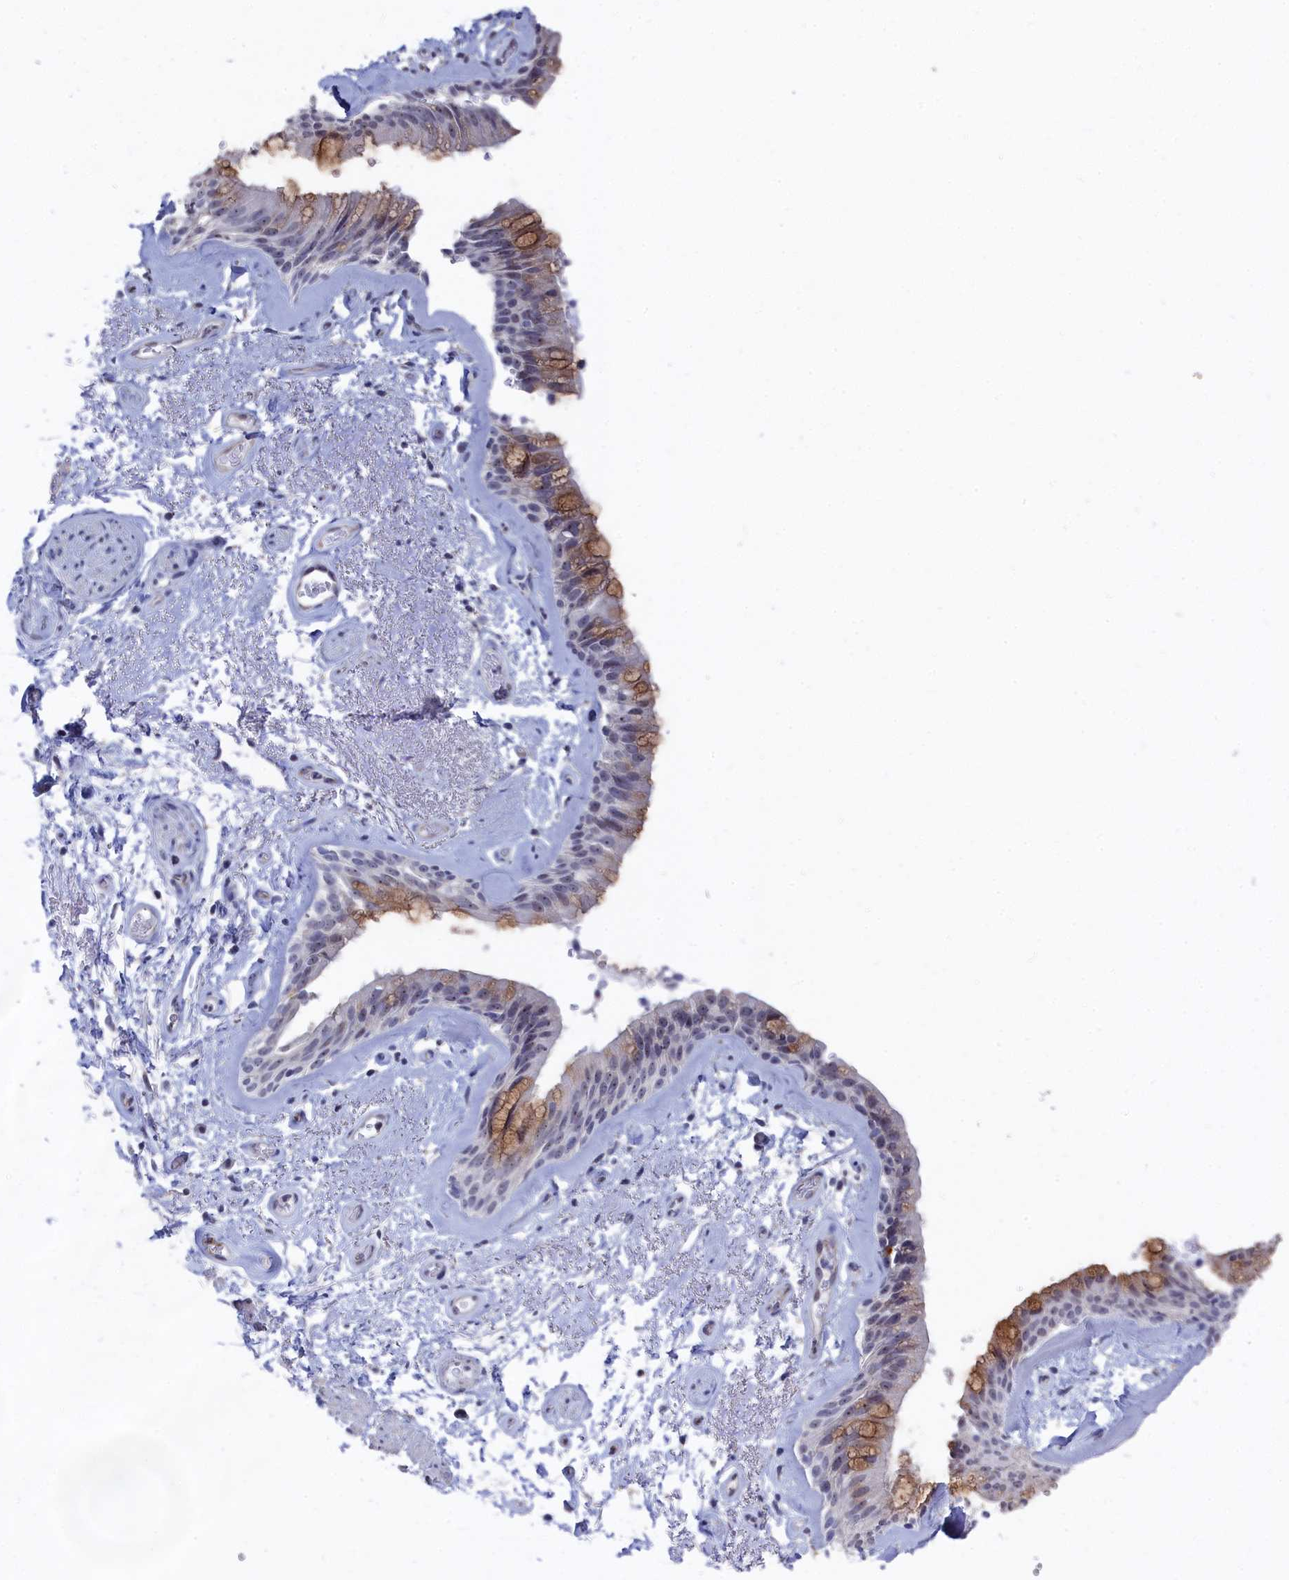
{"staining": {"intensity": "moderate", "quantity": "<25%", "location": "cytoplasmic/membranous"}, "tissue": "bronchus", "cell_type": "Respiratory epithelial cells", "image_type": "normal", "snomed": [{"axis": "morphology", "description": "Normal tissue, NOS"}, {"axis": "topography", "description": "Cartilage tissue"}, {"axis": "topography", "description": "Bronchus"}], "caption": "Protein analysis of benign bronchus shows moderate cytoplasmic/membranous staining in about <25% of respiratory epithelial cells. The staining was performed using DAB, with brown indicating positive protein expression. Nuclei are stained blue with hematoxylin.", "gene": "SEMG2", "patient": {"sex": "female", "age": 66}}